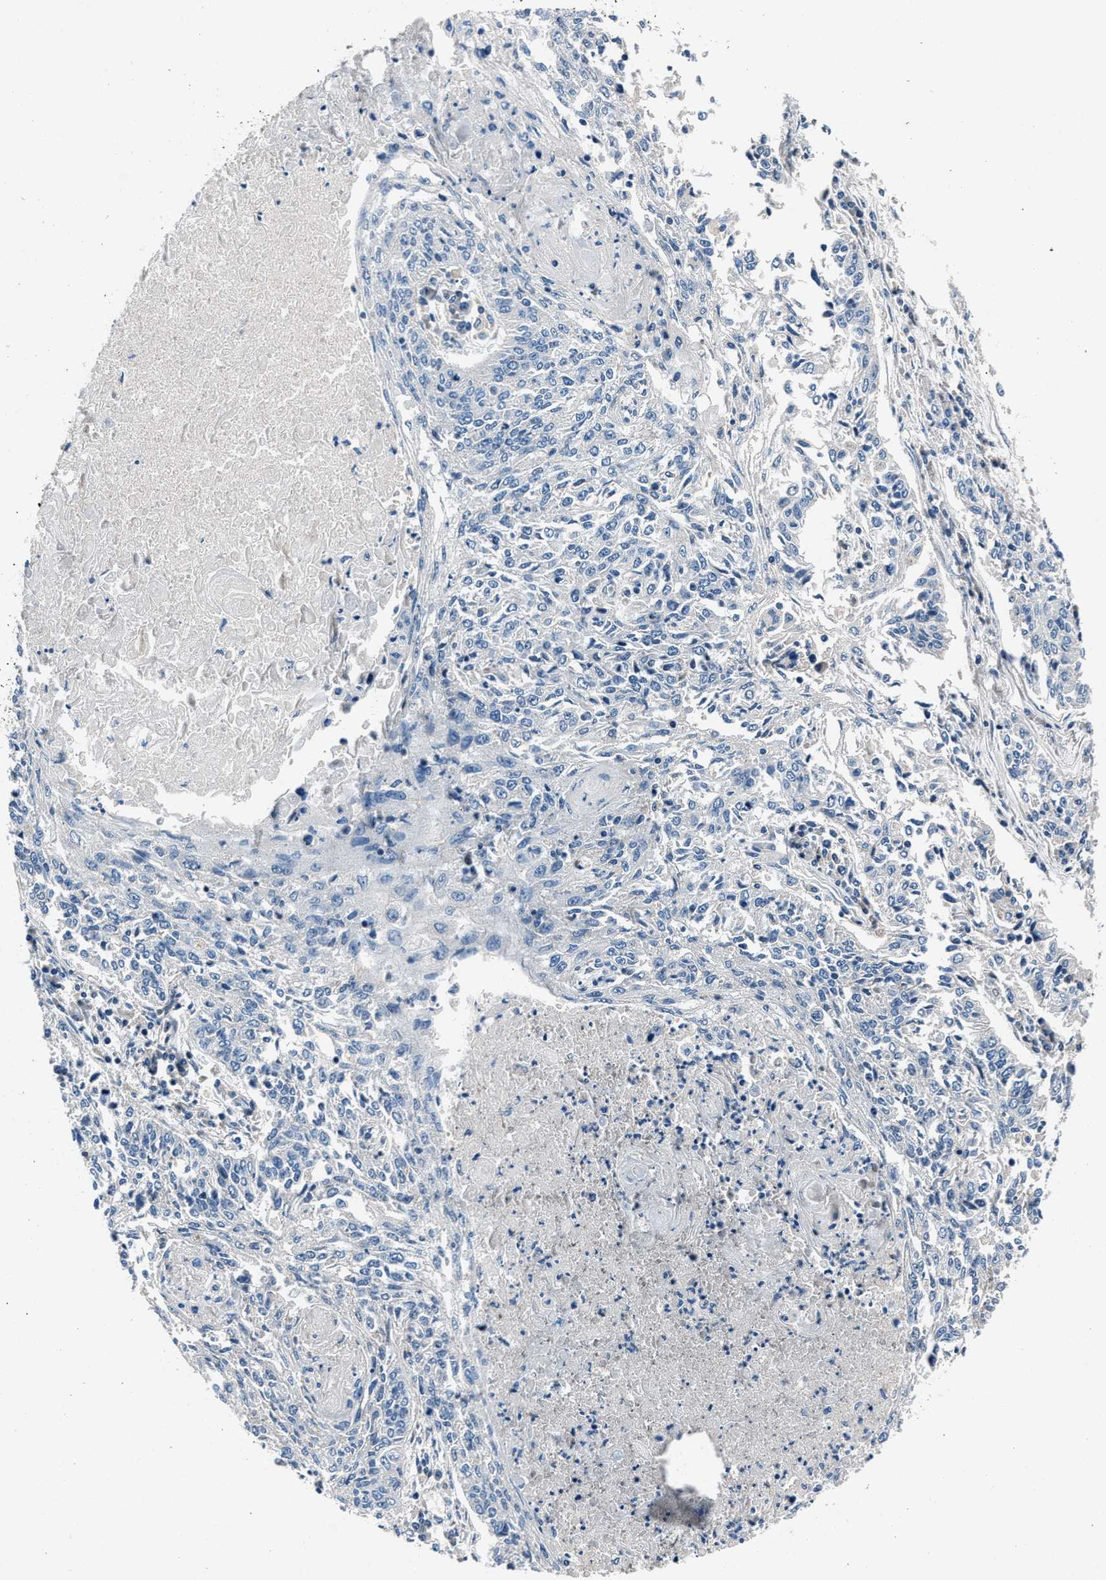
{"staining": {"intensity": "negative", "quantity": "none", "location": "none"}, "tissue": "lung cancer", "cell_type": "Tumor cells", "image_type": "cancer", "snomed": [{"axis": "morphology", "description": "Normal tissue, NOS"}, {"axis": "morphology", "description": "Squamous cell carcinoma, NOS"}, {"axis": "topography", "description": "Cartilage tissue"}, {"axis": "topography", "description": "Bronchus"}, {"axis": "topography", "description": "Lung"}], "caption": "Protein analysis of squamous cell carcinoma (lung) exhibits no significant expression in tumor cells.", "gene": "DENND6B", "patient": {"sex": "female", "age": 49}}